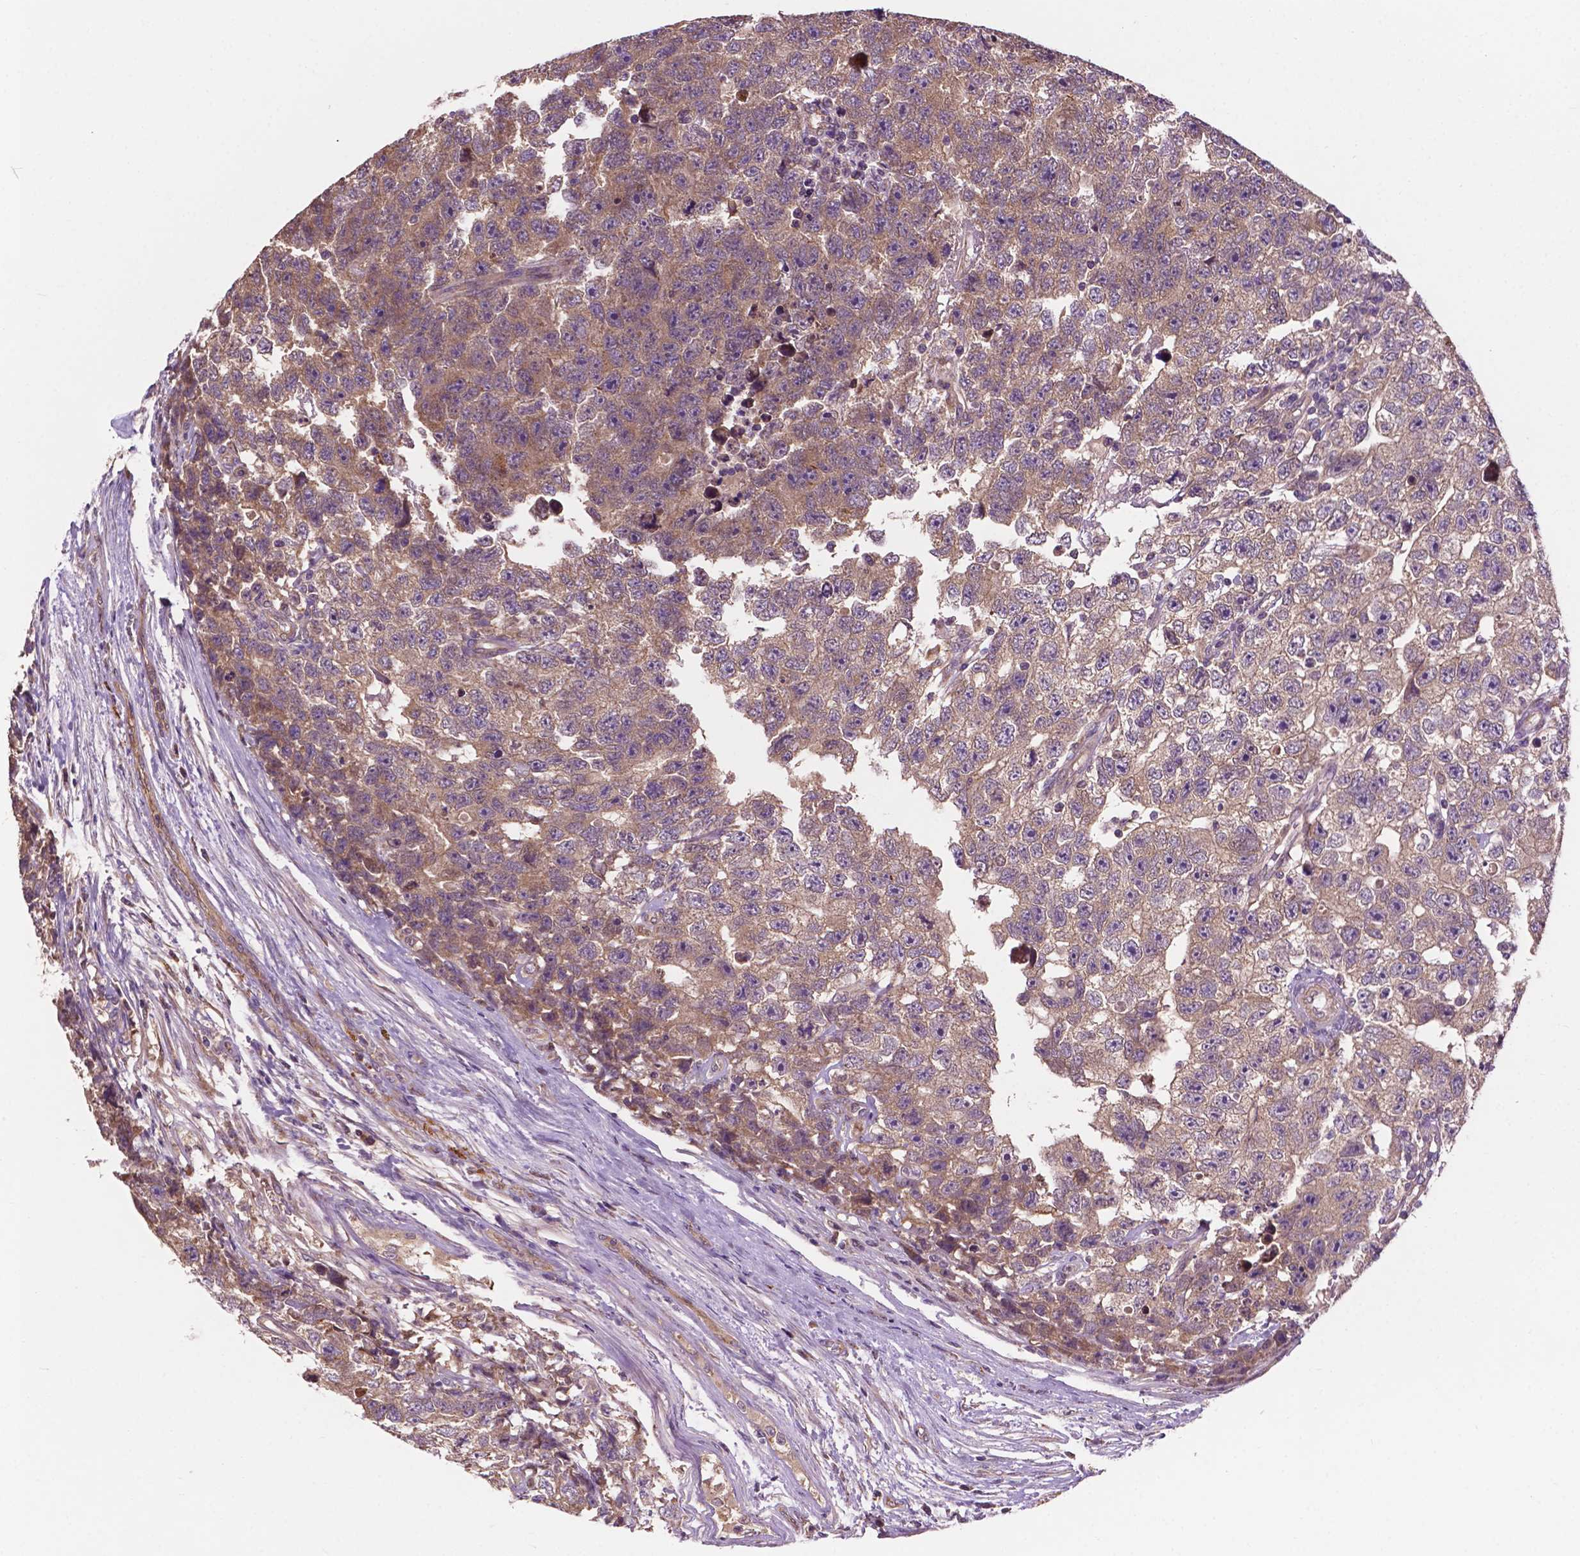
{"staining": {"intensity": "weak", "quantity": ">75%", "location": "cytoplasmic/membranous"}, "tissue": "testis cancer", "cell_type": "Tumor cells", "image_type": "cancer", "snomed": [{"axis": "morphology", "description": "Carcinoma, Embryonal, NOS"}, {"axis": "topography", "description": "Testis"}], "caption": "Brown immunohistochemical staining in human embryonal carcinoma (testis) displays weak cytoplasmic/membranous expression in approximately >75% of tumor cells.", "gene": "GJA9", "patient": {"sex": "male", "age": 22}}